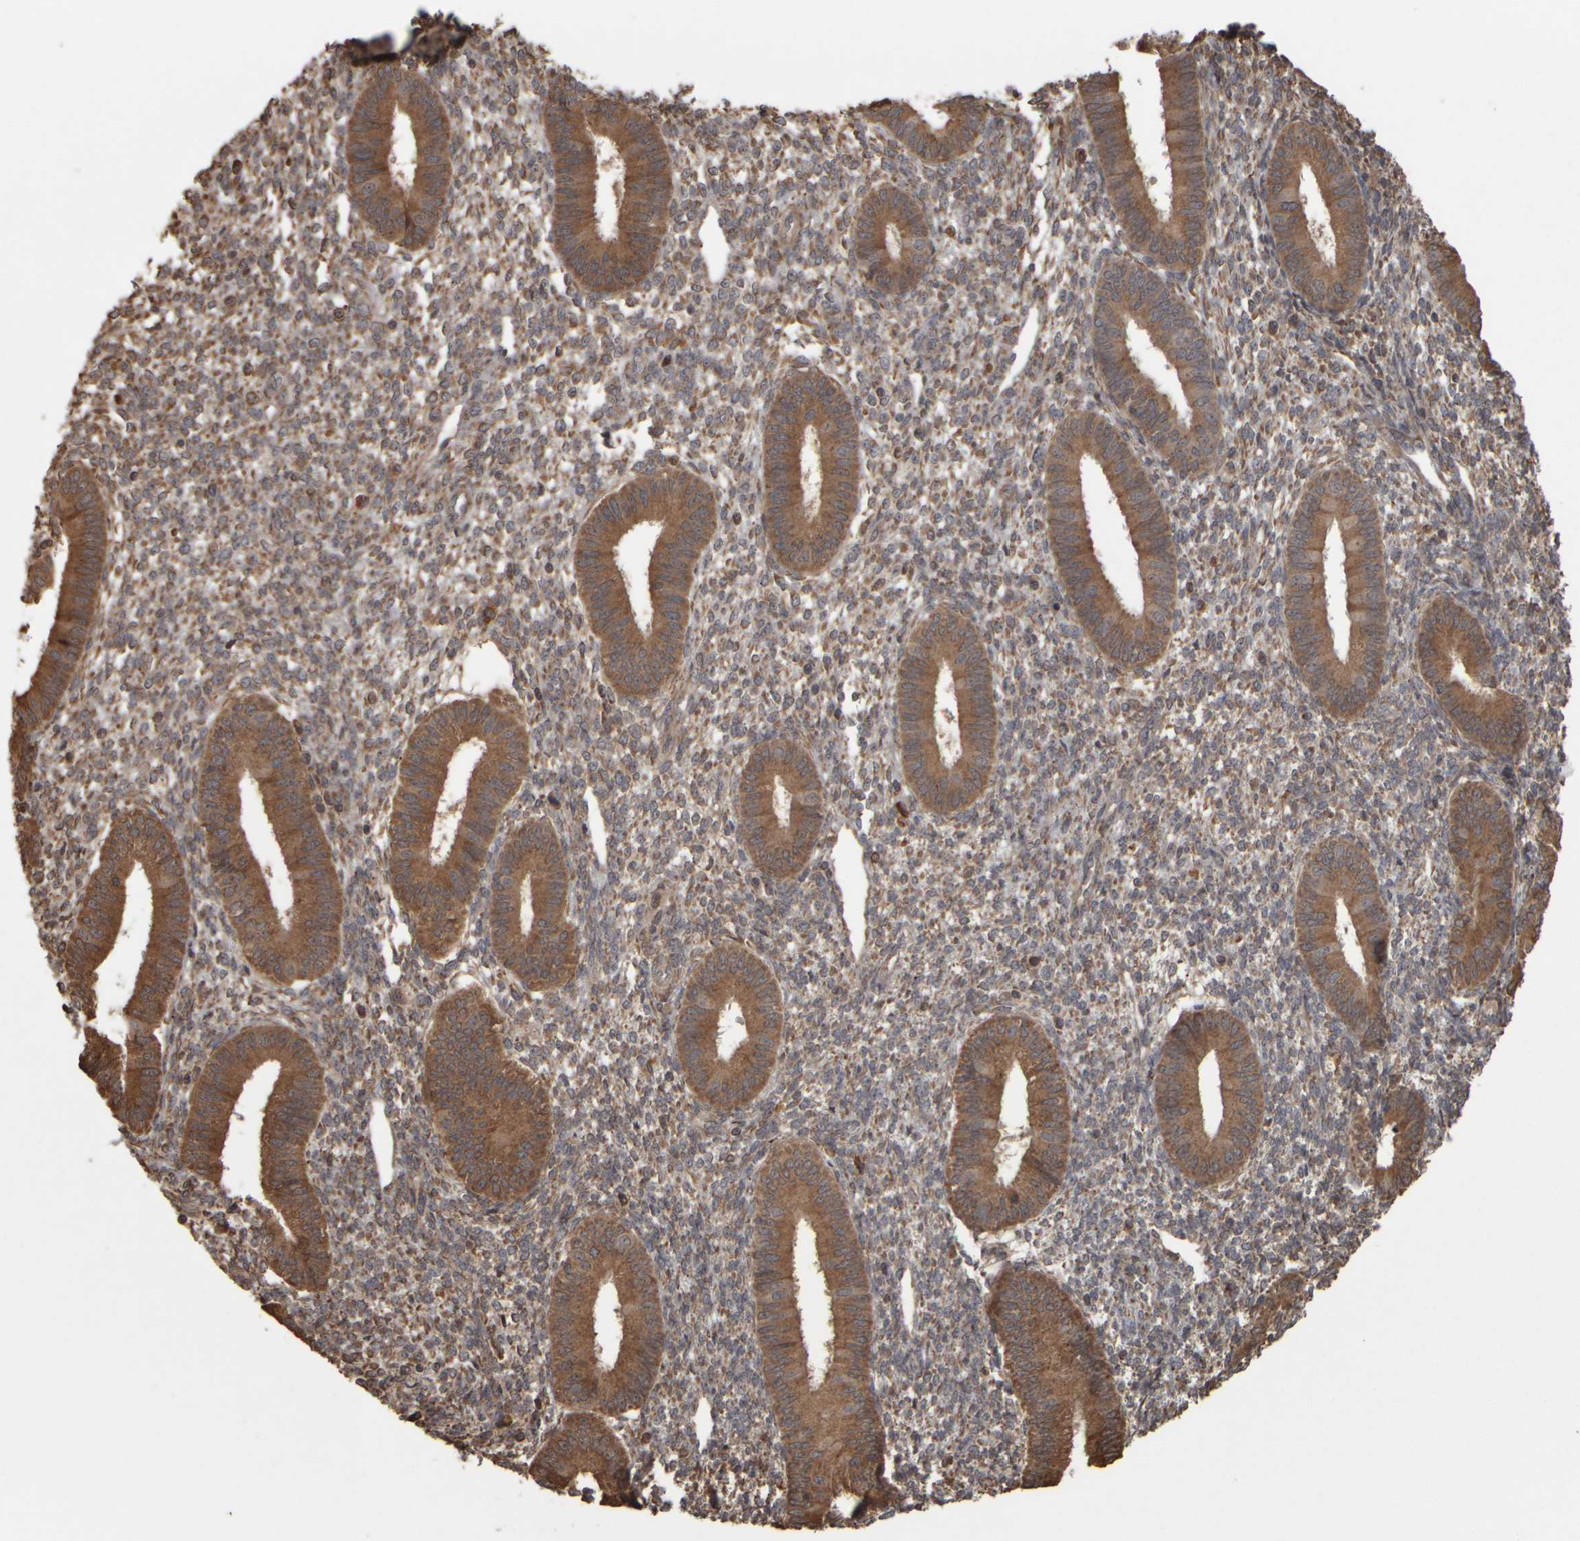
{"staining": {"intensity": "moderate", "quantity": "25%-75%", "location": "cytoplasmic/membranous"}, "tissue": "endometrium", "cell_type": "Cells in endometrial stroma", "image_type": "normal", "snomed": [{"axis": "morphology", "description": "Normal tissue, NOS"}, {"axis": "topography", "description": "Endometrium"}], "caption": "Immunohistochemical staining of benign endometrium displays medium levels of moderate cytoplasmic/membranous positivity in about 25%-75% of cells in endometrial stroma.", "gene": "AGBL3", "patient": {"sex": "female", "age": 46}}